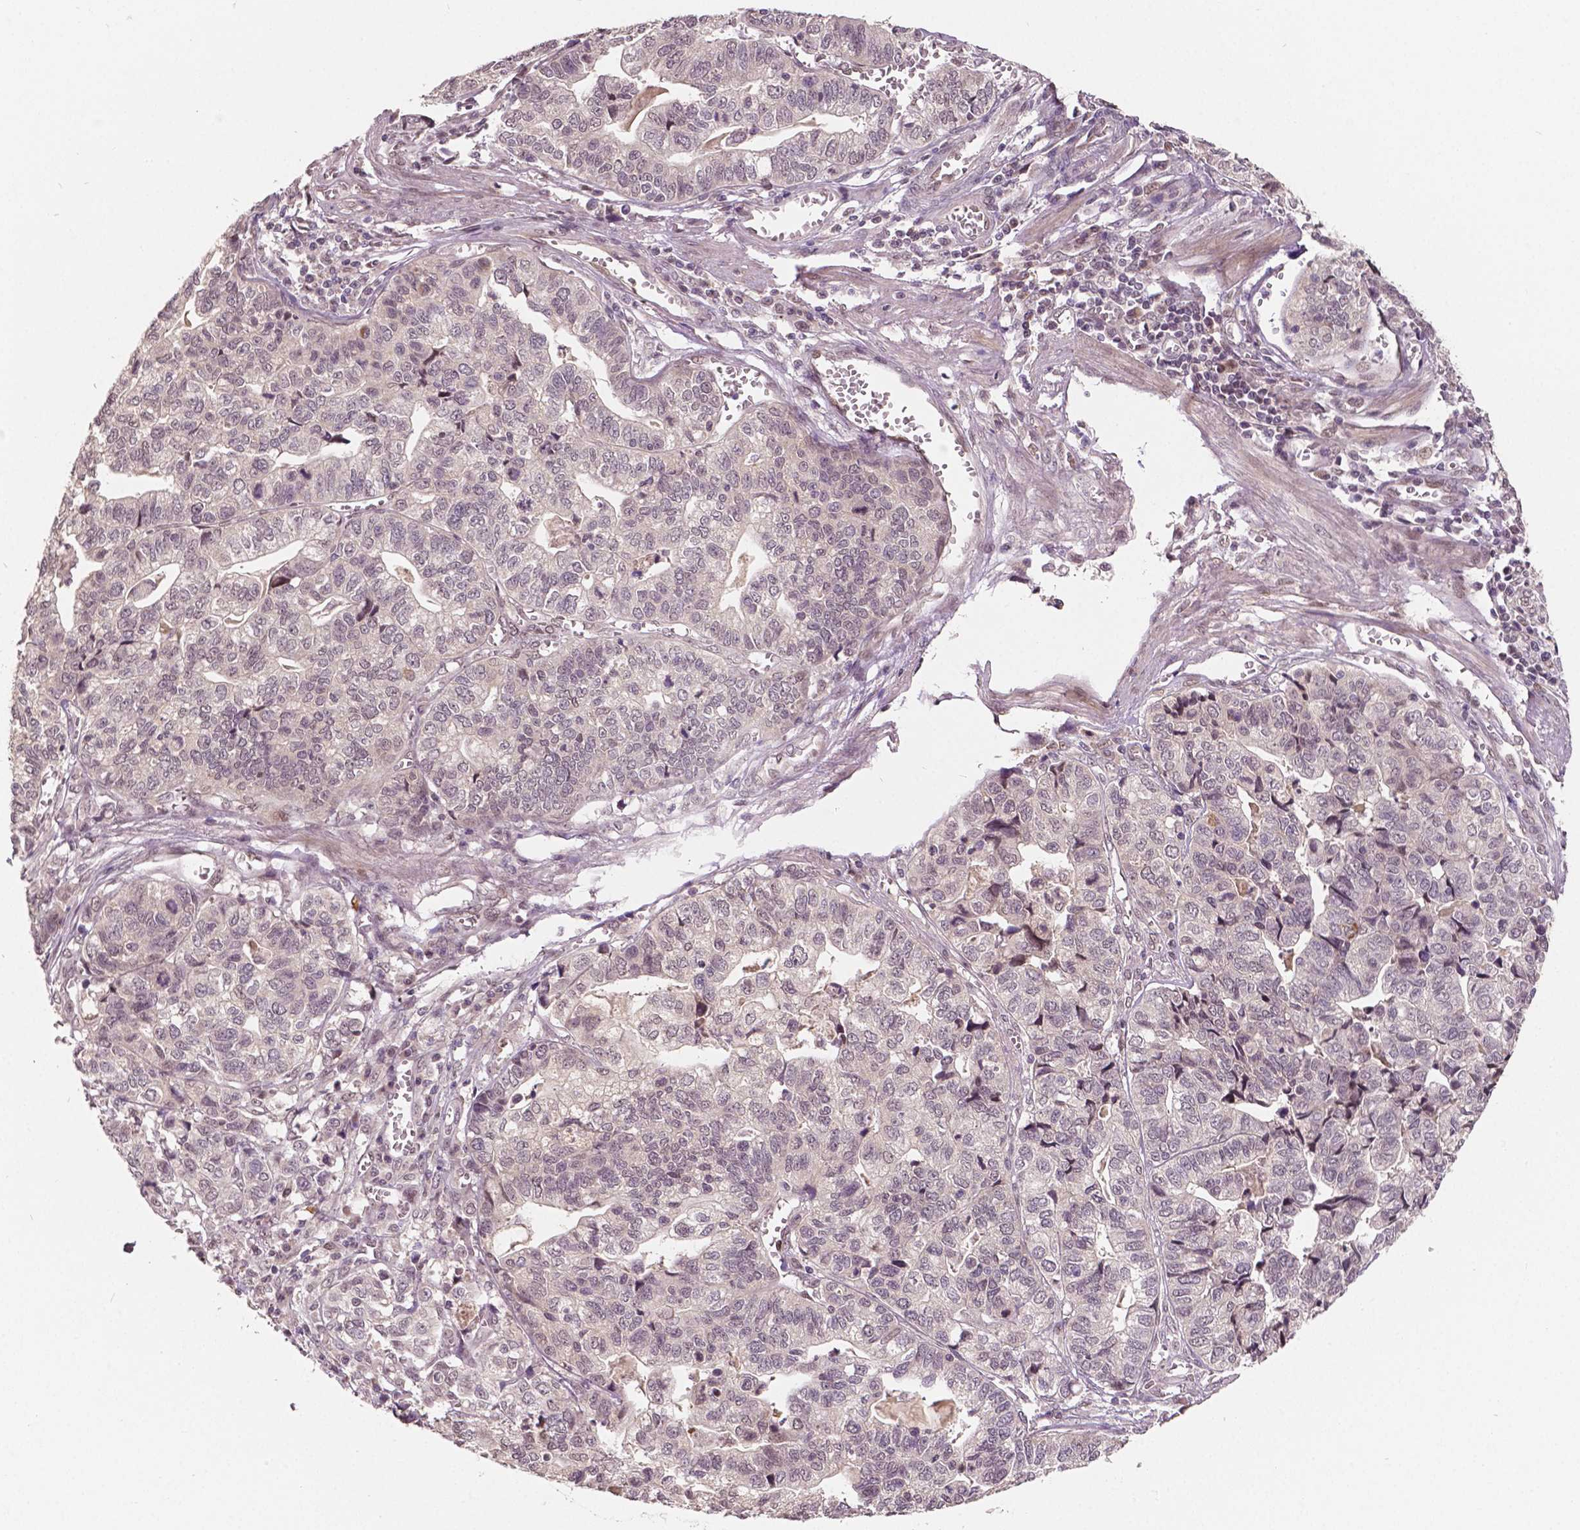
{"staining": {"intensity": "negative", "quantity": "none", "location": "none"}, "tissue": "stomach cancer", "cell_type": "Tumor cells", "image_type": "cancer", "snomed": [{"axis": "morphology", "description": "Adenocarcinoma, NOS"}, {"axis": "topography", "description": "Stomach, upper"}], "caption": "Stomach cancer (adenocarcinoma) was stained to show a protein in brown. There is no significant positivity in tumor cells. Brightfield microscopy of immunohistochemistry stained with DAB (brown) and hematoxylin (blue), captured at high magnification.", "gene": "HMBOX1", "patient": {"sex": "female", "age": 67}}